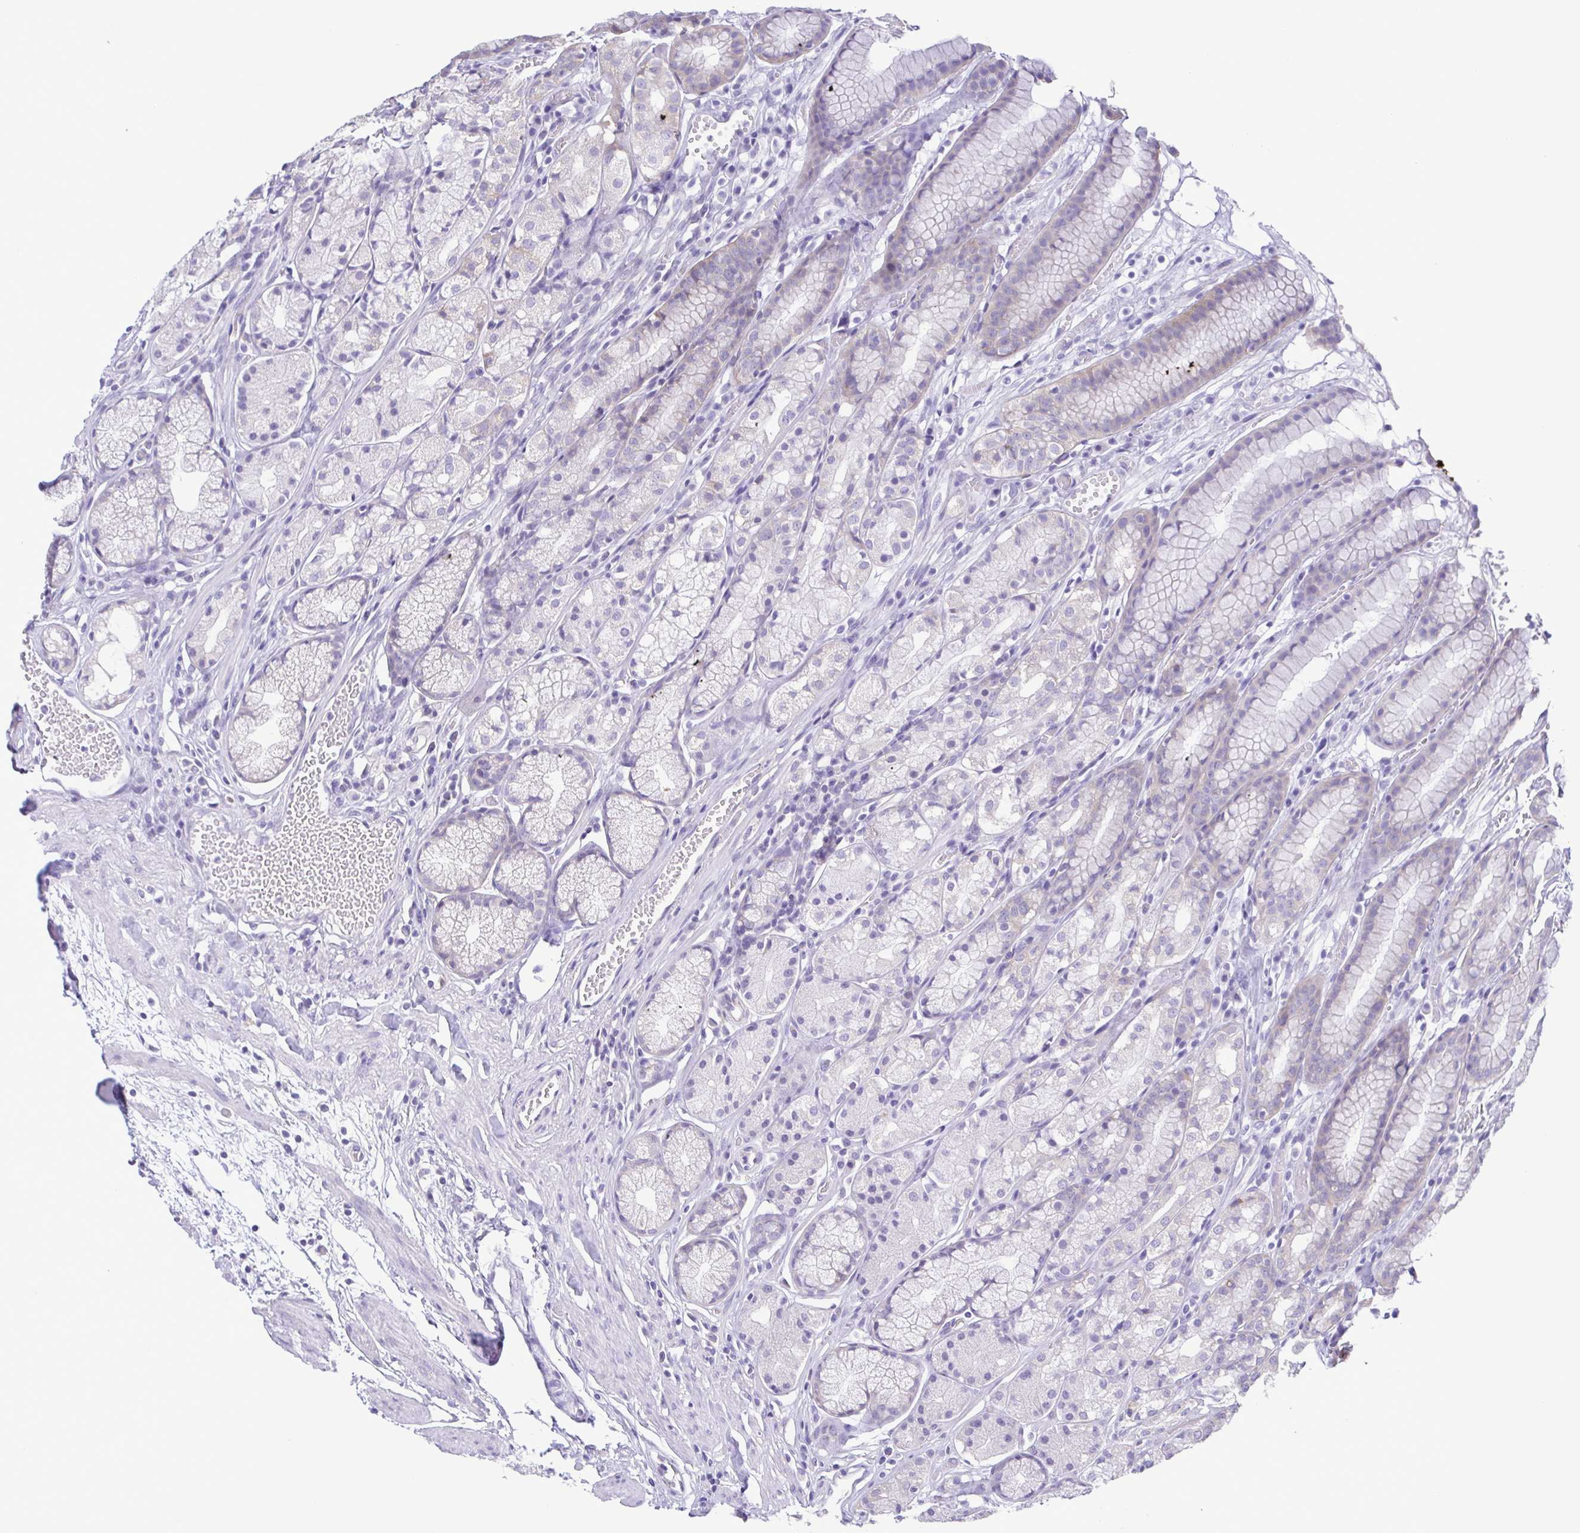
{"staining": {"intensity": "weak", "quantity": "<25%", "location": "cytoplasmic/membranous"}, "tissue": "stomach", "cell_type": "Glandular cells", "image_type": "normal", "snomed": [{"axis": "morphology", "description": "Normal tissue, NOS"}, {"axis": "topography", "description": "Smooth muscle"}, {"axis": "topography", "description": "Stomach"}], "caption": "The IHC micrograph has no significant expression in glandular cells of stomach. The staining was performed using DAB (3,3'-diaminobenzidine) to visualize the protein expression in brown, while the nuclei were stained in blue with hematoxylin (Magnification: 20x).", "gene": "TNNI3", "patient": {"sex": "male", "age": 70}}